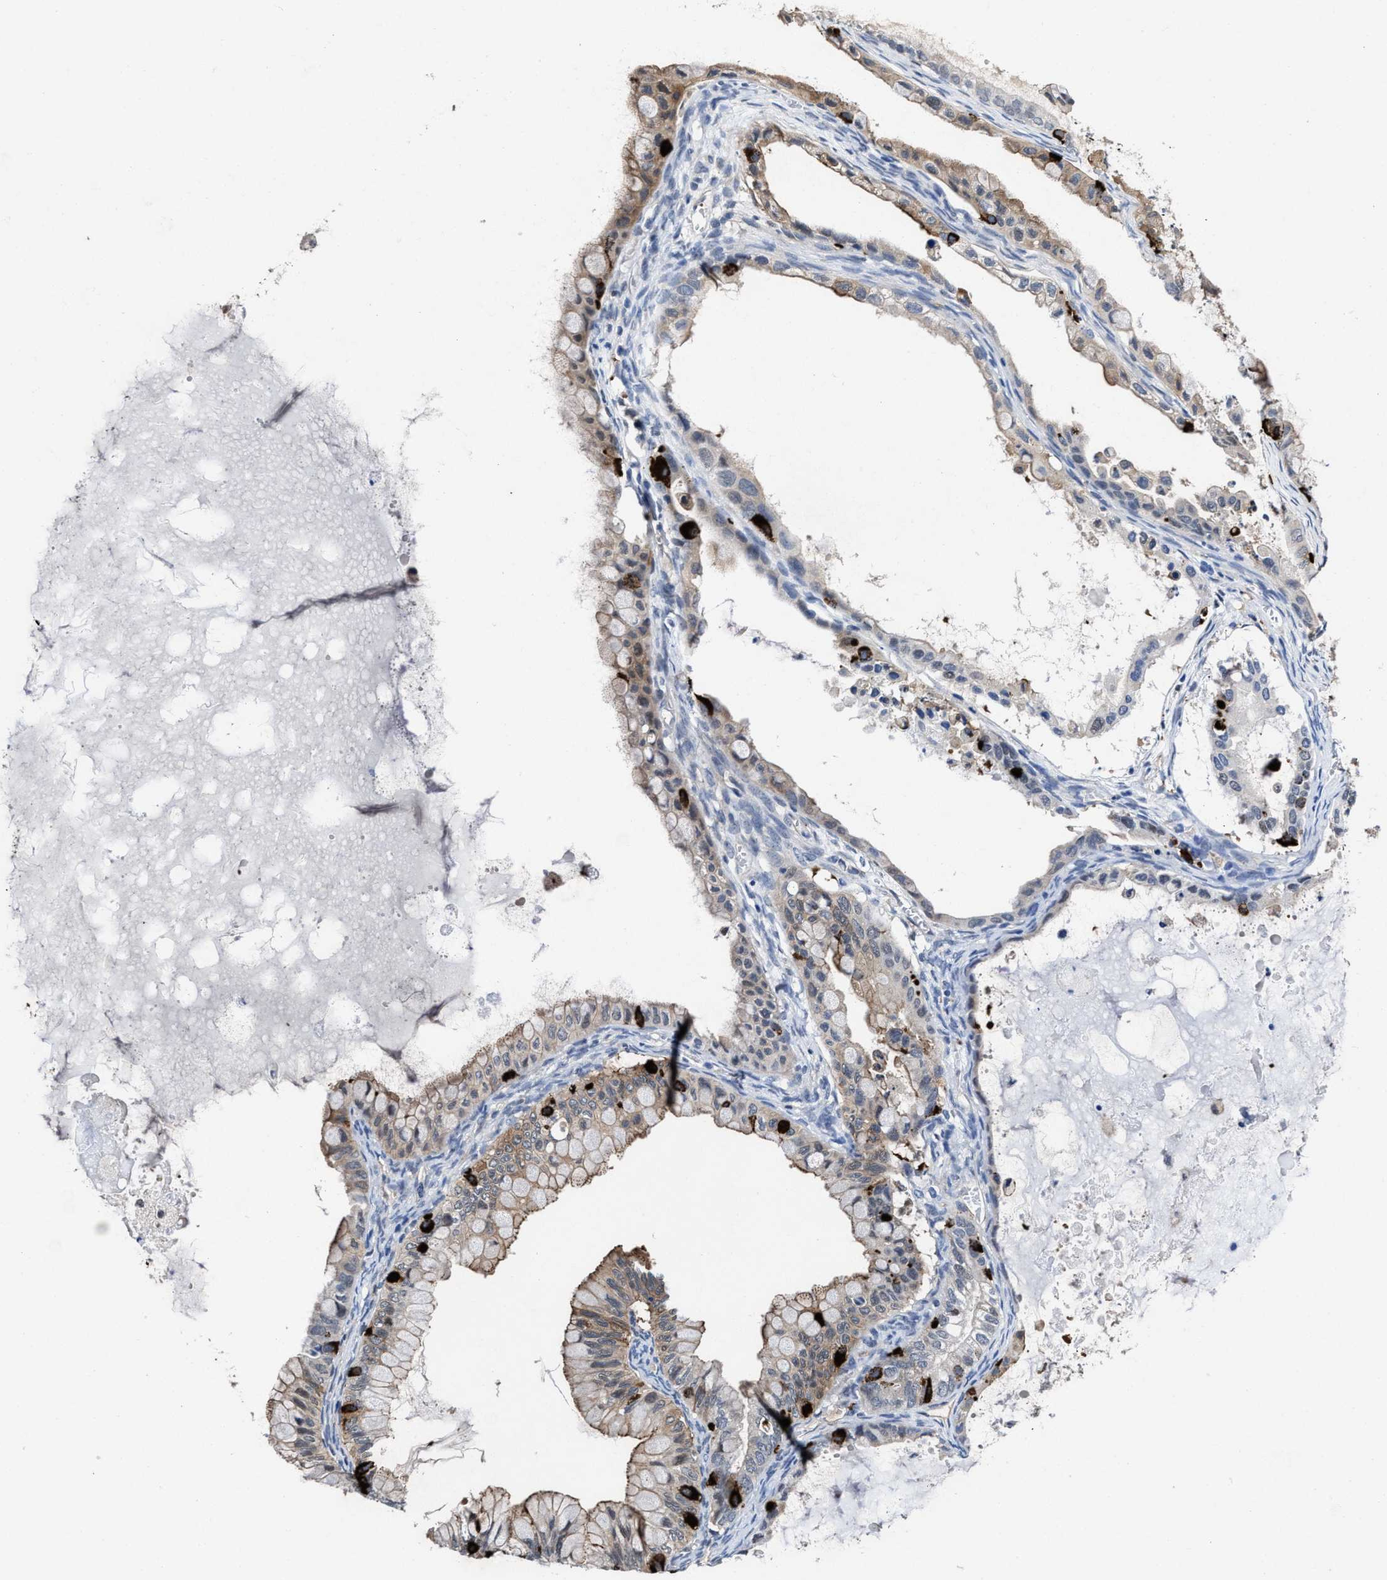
{"staining": {"intensity": "strong", "quantity": "<25%", "location": "cytoplasmic/membranous"}, "tissue": "ovarian cancer", "cell_type": "Tumor cells", "image_type": "cancer", "snomed": [{"axis": "morphology", "description": "Cystadenocarcinoma, mucinous, NOS"}, {"axis": "topography", "description": "Ovary"}], "caption": "Tumor cells reveal medium levels of strong cytoplasmic/membranous positivity in about <25% of cells in ovarian cancer (mucinous cystadenocarcinoma).", "gene": "KIF12", "patient": {"sex": "female", "age": 80}}